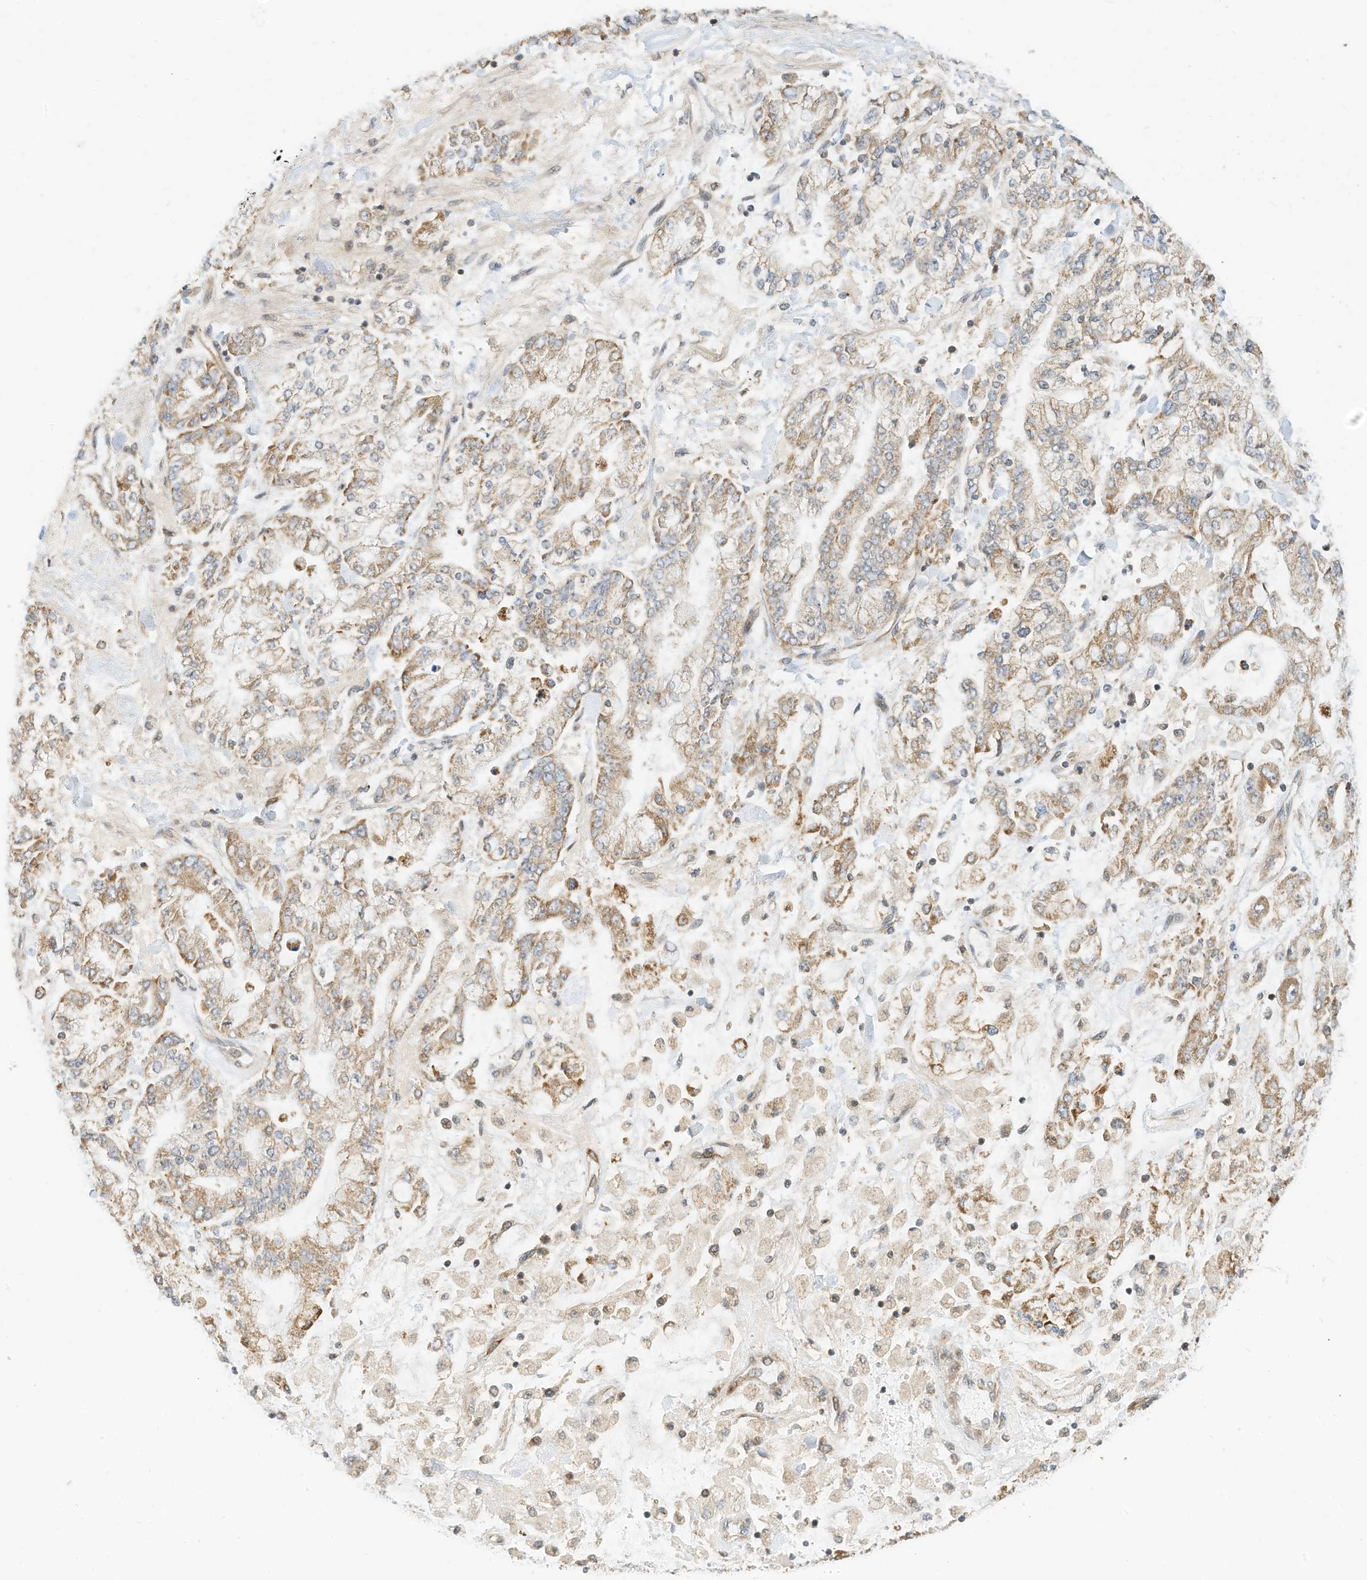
{"staining": {"intensity": "moderate", "quantity": "25%-75%", "location": "cytoplasmic/membranous"}, "tissue": "stomach cancer", "cell_type": "Tumor cells", "image_type": "cancer", "snomed": [{"axis": "morphology", "description": "Normal tissue, NOS"}, {"axis": "morphology", "description": "Adenocarcinoma, NOS"}, {"axis": "topography", "description": "Stomach, upper"}, {"axis": "topography", "description": "Stomach"}], "caption": "Protein expression analysis of human adenocarcinoma (stomach) reveals moderate cytoplasmic/membranous expression in approximately 25%-75% of tumor cells.", "gene": "METTL6", "patient": {"sex": "male", "age": 76}}